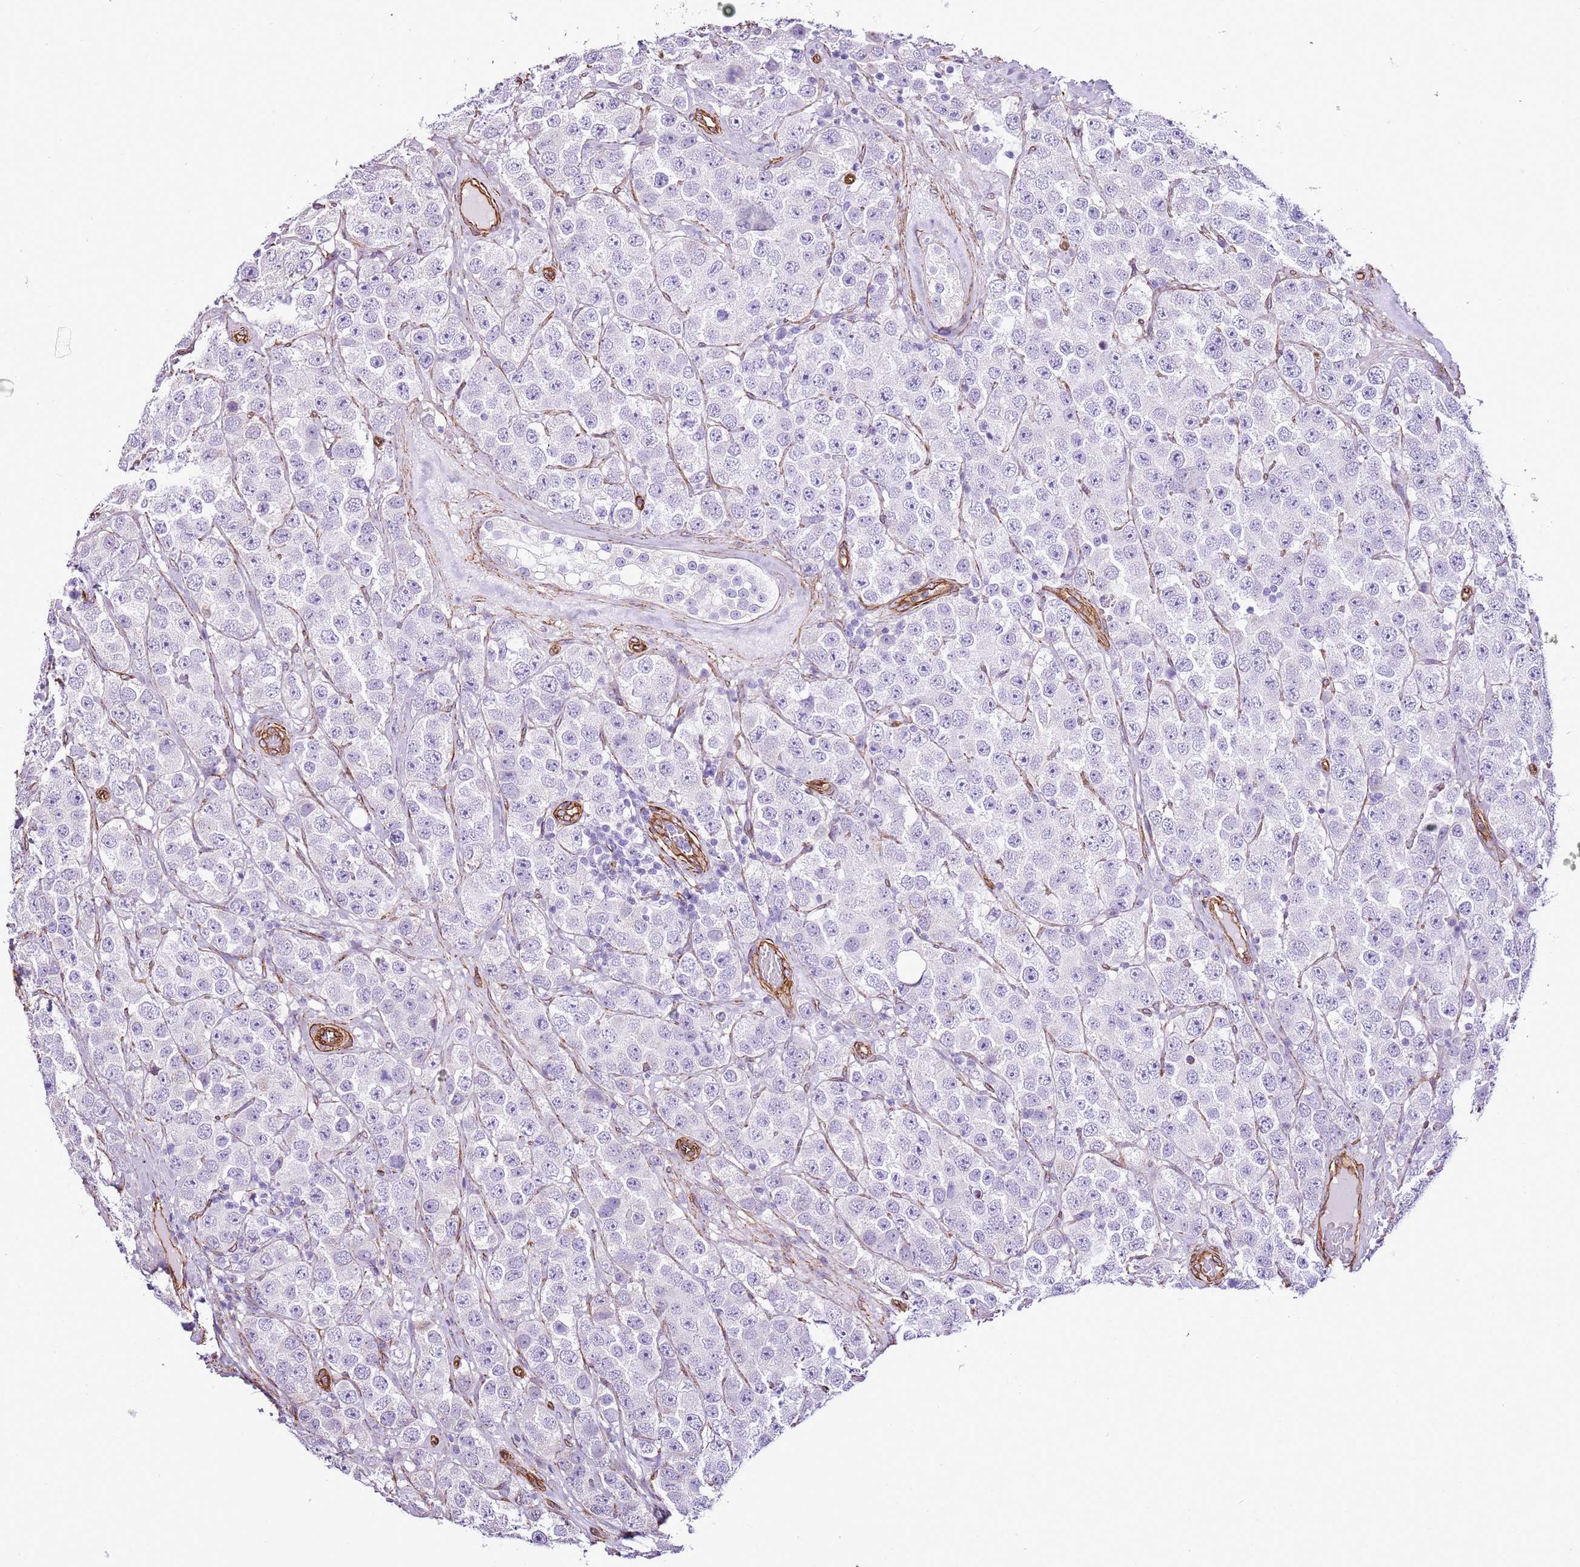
{"staining": {"intensity": "negative", "quantity": "none", "location": "none"}, "tissue": "testis cancer", "cell_type": "Tumor cells", "image_type": "cancer", "snomed": [{"axis": "morphology", "description": "Seminoma, NOS"}, {"axis": "topography", "description": "Testis"}], "caption": "Immunohistochemistry (IHC) photomicrograph of human testis seminoma stained for a protein (brown), which displays no expression in tumor cells.", "gene": "CTDSPL", "patient": {"sex": "male", "age": 28}}